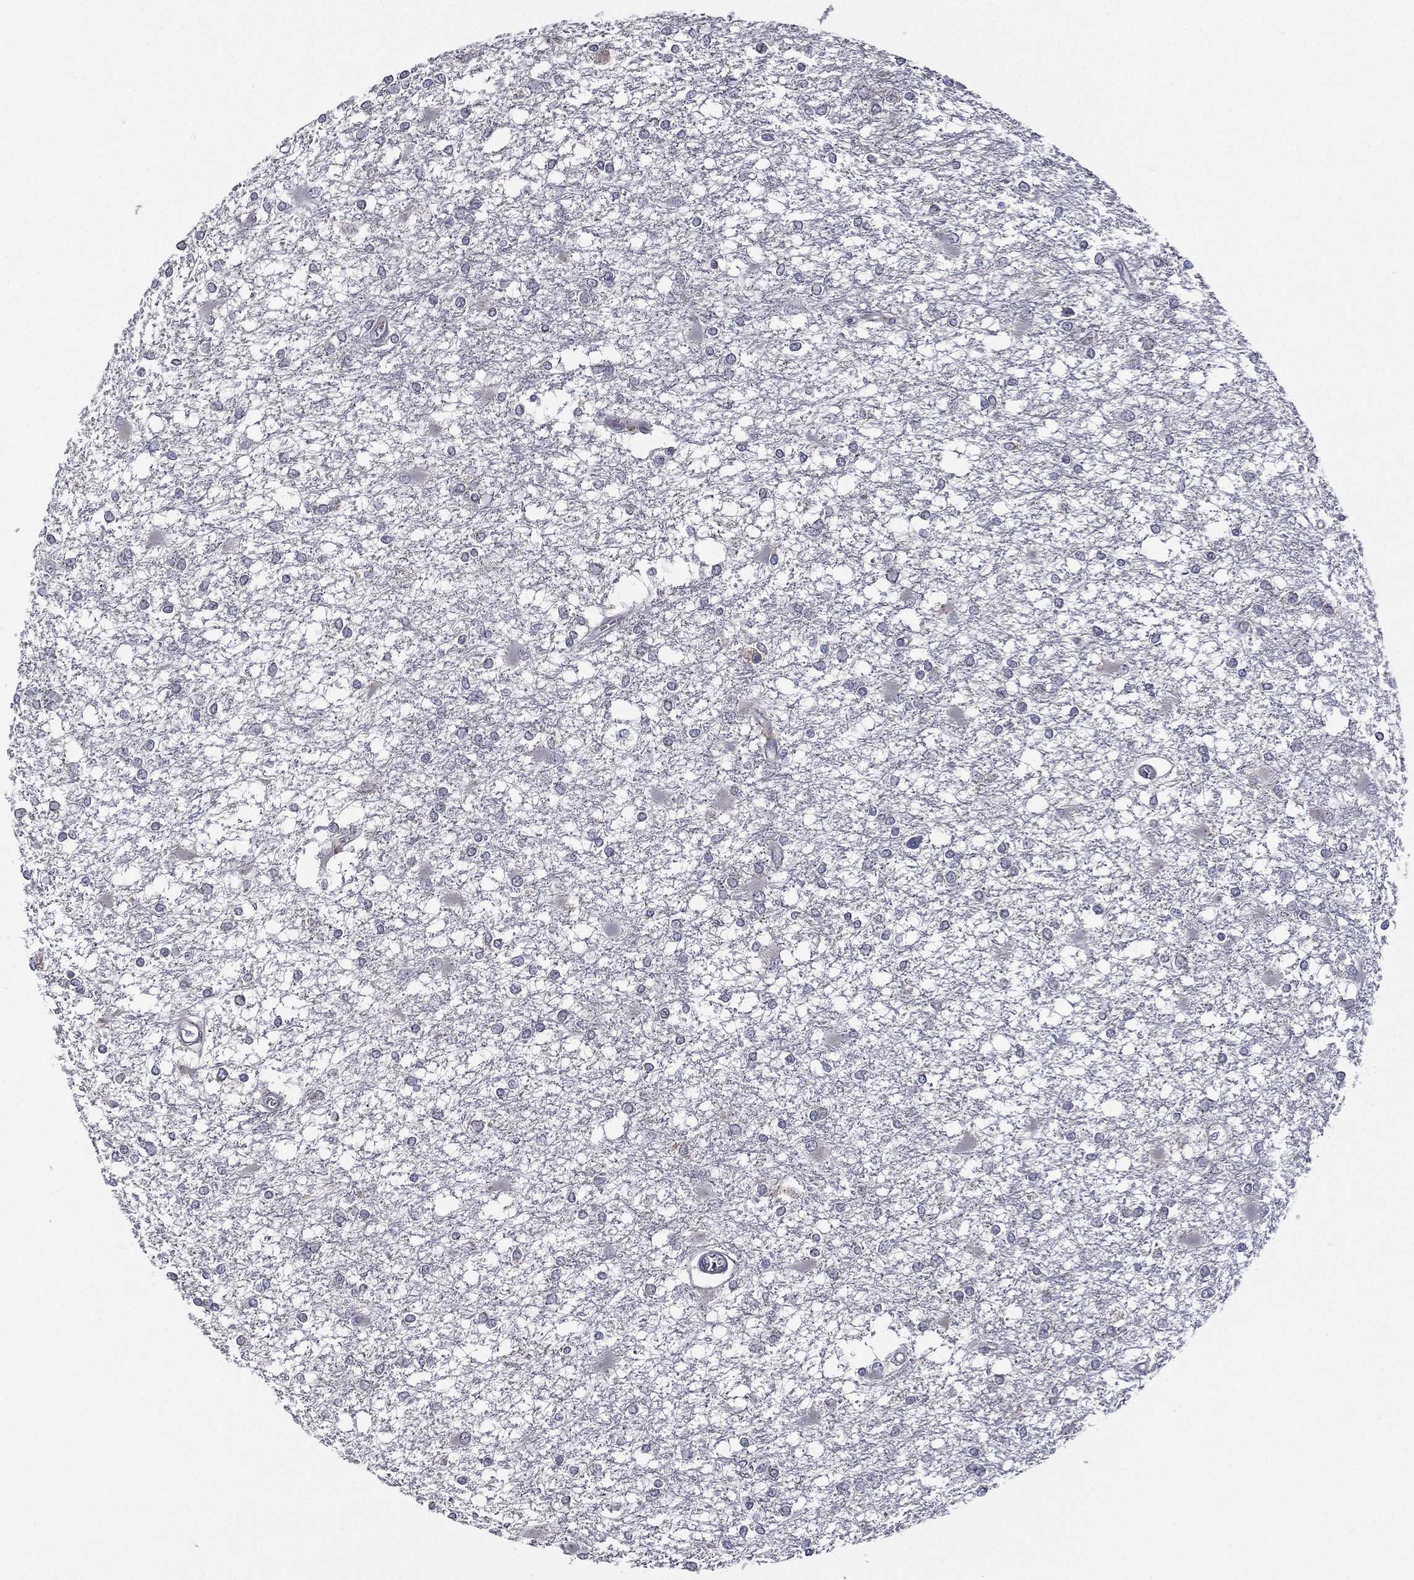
{"staining": {"intensity": "negative", "quantity": "none", "location": "none"}, "tissue": "glioma", "cell_type": "Tumor cells", "image_type": "cancer", "snomed": [{"axis": "morphology", "description": "Glioma, malignant, High grade"}, {"axis": "topography", "description": "Cerebral cortex"}], "caption": "Immunohistochemistry (IHC) image of human malignant high-grade glioma stained for a protein (brown), which shows no expression in tumor cells.", "gene": "C20orf96", "patient": {"sex": "male", "age": 79}}